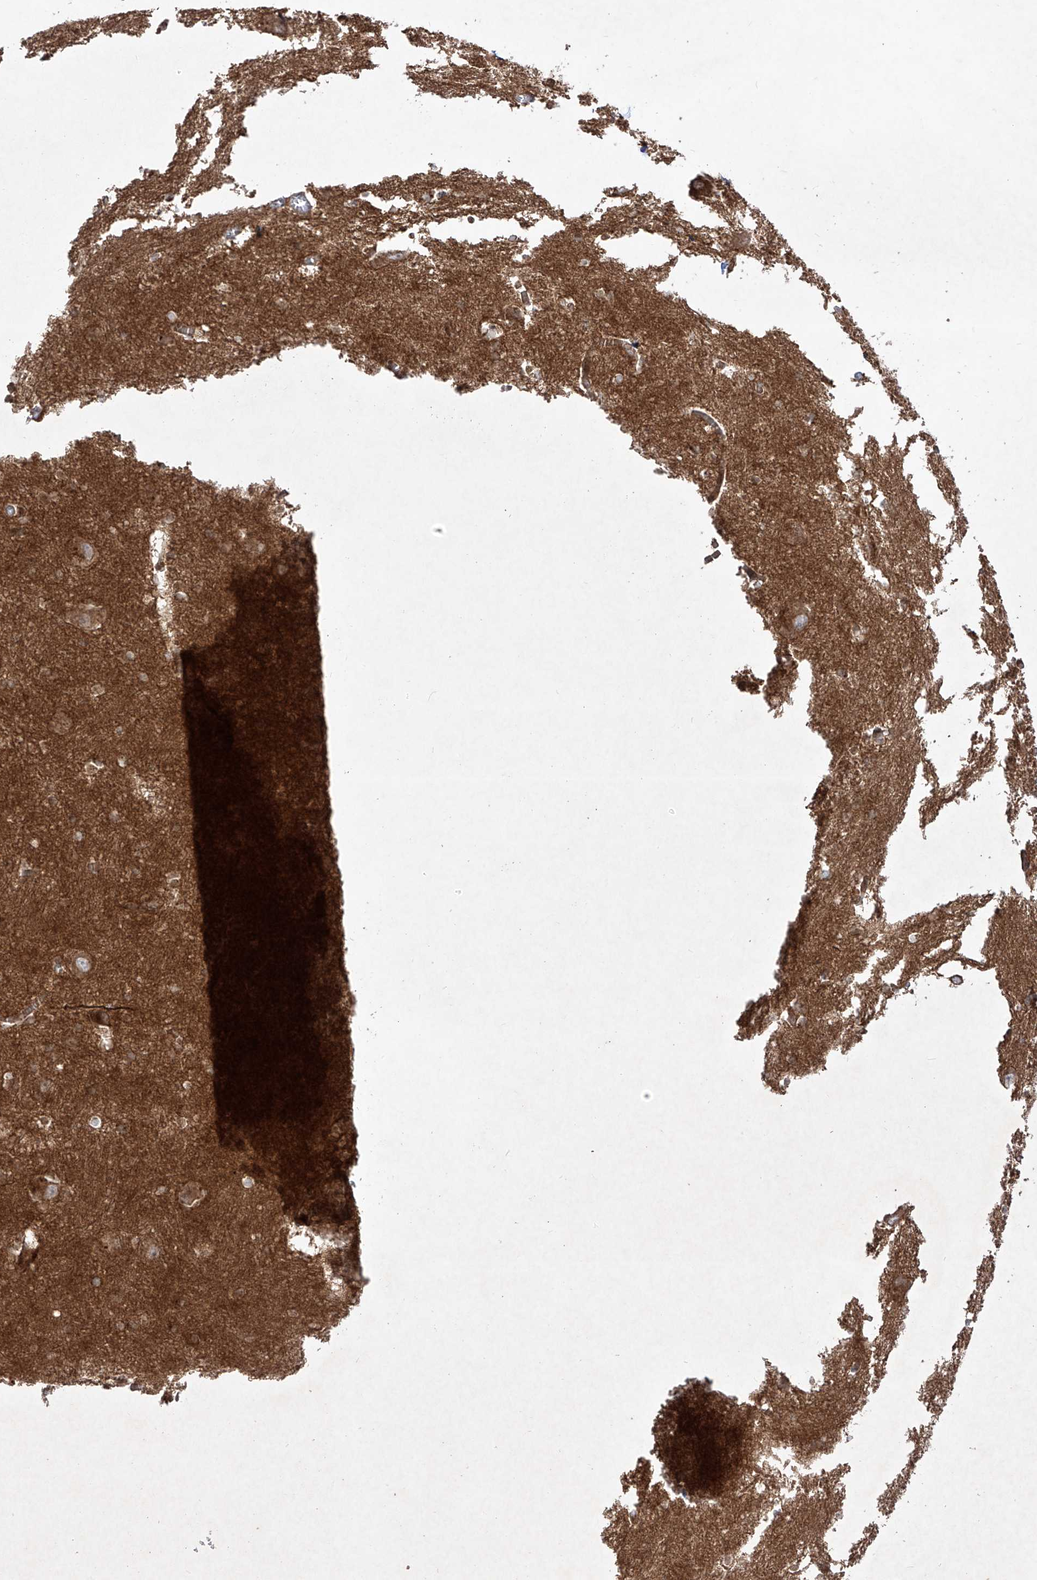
{"staining": {"intensity": "moderate", "quantity": ">75%", "location": "cytoplasmic/membranous"}, "tissue": "caudate", "cell_type": "Glial cells", "image_type": "normal", "snomed": [{"axis": "morphology", "description": "Normal tissue, NOS"}, {"axis": "topography", "description": "Lateral ventricle wall"}], "caption": "The photomicrograph shows immunohistochemical staining of unremarkable caudate. There is moderate cytoplasmic/membranous staining is present in approximately >75% of glial cells.", "gene": "YKT6", "patient": {"sex": "male", "age": 37}}